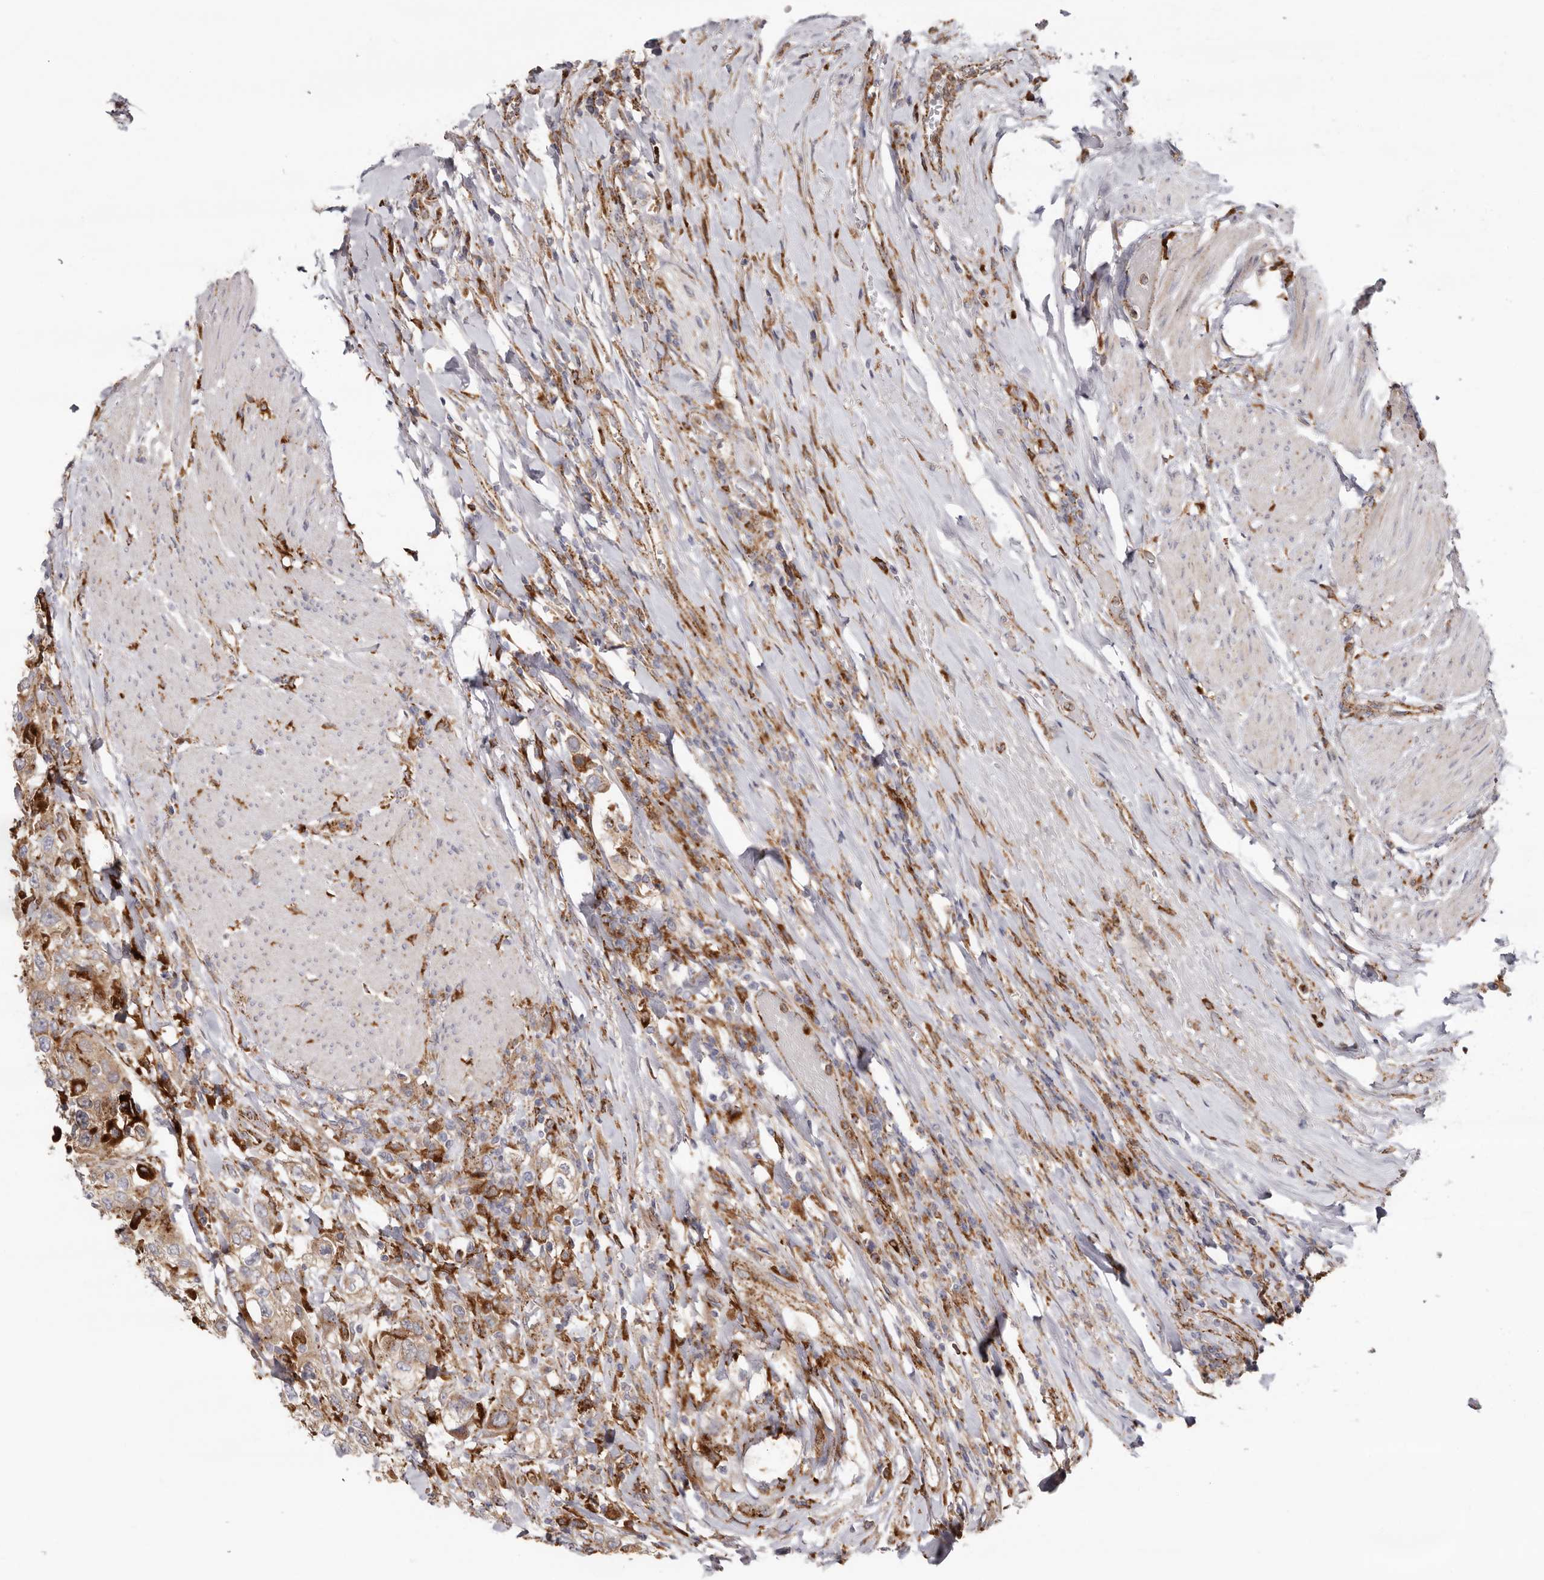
{"staining": {"intensity": "moderate", "quantity": ">75%", "location": "cytoplasmic/membranous"}, "tissue": "urothelial cancer", "cell_type": "Tumor cells", "image_type": "cancer", "snomed": [{"axis": "morphology", "description": "Urothelial carcinoma, High grade"}, {"axis": "topography", "description": "Urinary bladder"}], "caption": "Protein expression analysis of urothelial cancer displays moderate cytoplasmic/membranous expression in about >75% of tumor cells.", "gene": "GRN", "patient": {"sex": "female", "age": 80}}